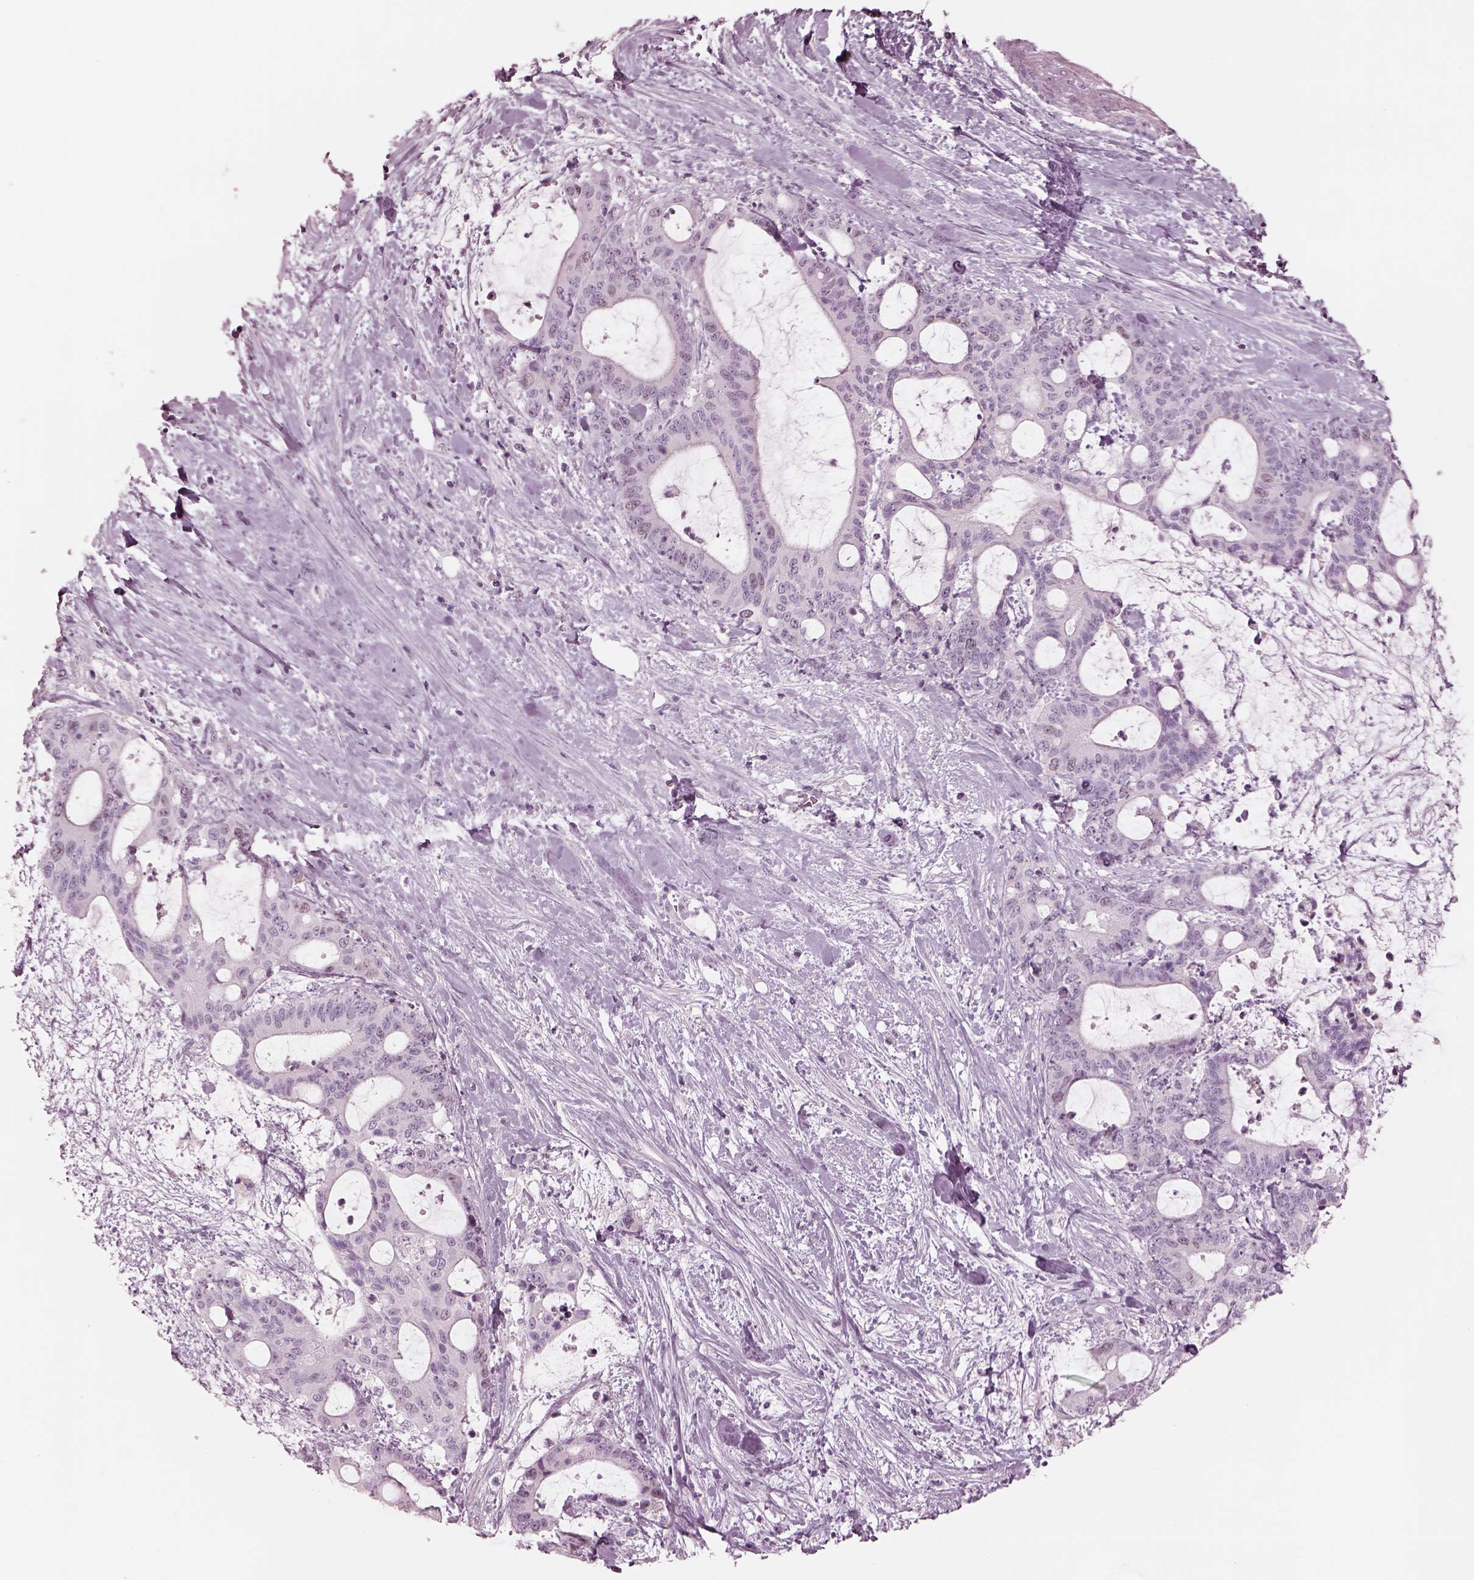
{"staining": {"intensity": "negative", "quantity": "none", "location": "none"}, "tissue": "liver cancer", "cell_type": "Tumor cells", "image_type": "cancer", "snomed": [{"axis": "morphology", "description": "Cholangiocarcinoma"}, {"axis": "topography", "description": "Liver"}], "caption": "Tumor cells show no significant staining in liver cancer. (DAB immunohistochemistry visualized using brightfield microscopy, high magnification).", "gene": "KRTAP24-1", "patient": {"sex": "female", "age": 73}}